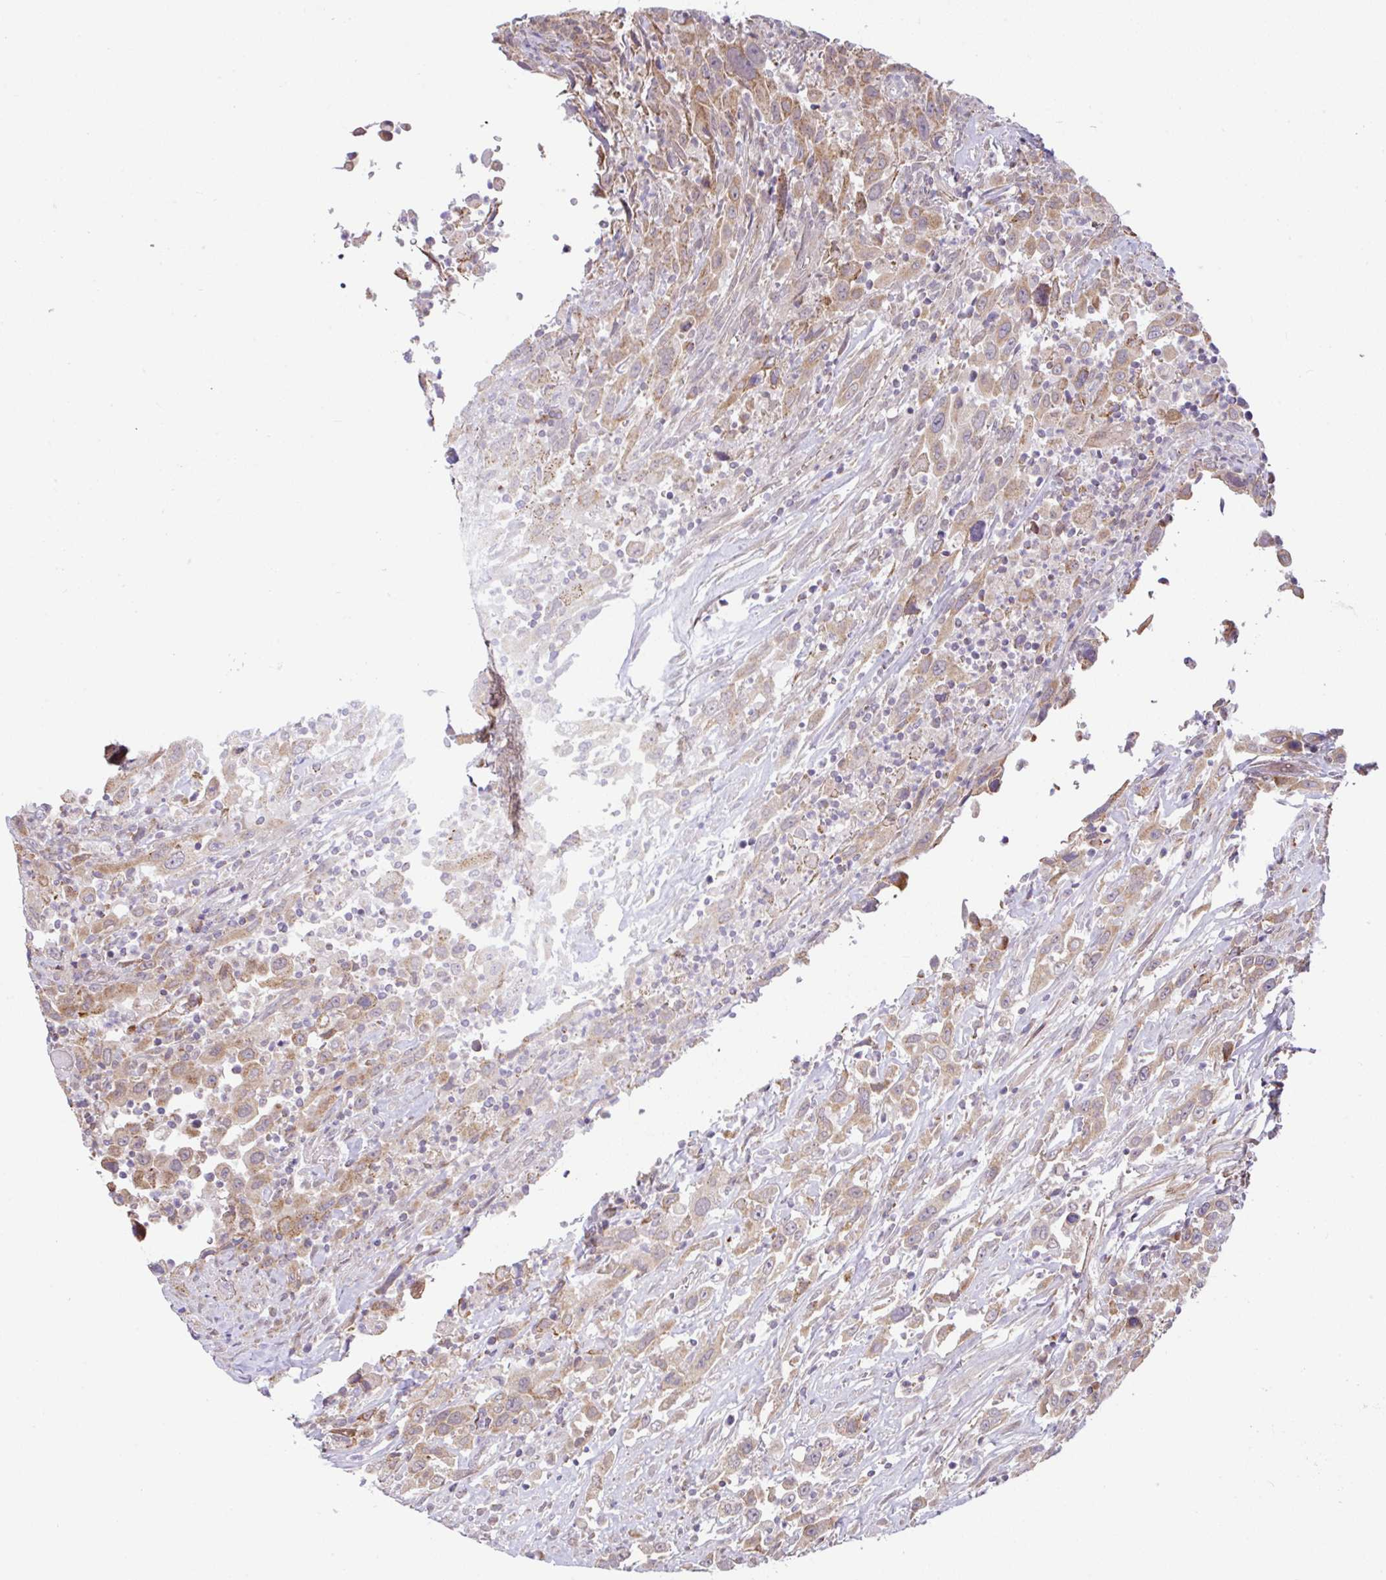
{"staining": {"intensity": "weak", "quantity": ">75%", "location": "cytoplasmic/membranous"}, "tissue": "urothelial cancer", "cell_type": "Tumor cells", "image_type": "cancer", "snomed": [{"axis": "morphology", "description": "Urothelial carcinoma, High grade"}, {"axis": "topography", "description": "Urinary bladder"}], "caption": "Weak cytoplasmic/membranous positivity for a protein is appreciated in about >75% of tumor cells of high-grade urothelial carcinoma using immunohistochemistry.", "gene": "DLEU7", "patient": {"sex": "male", "age": 61}}